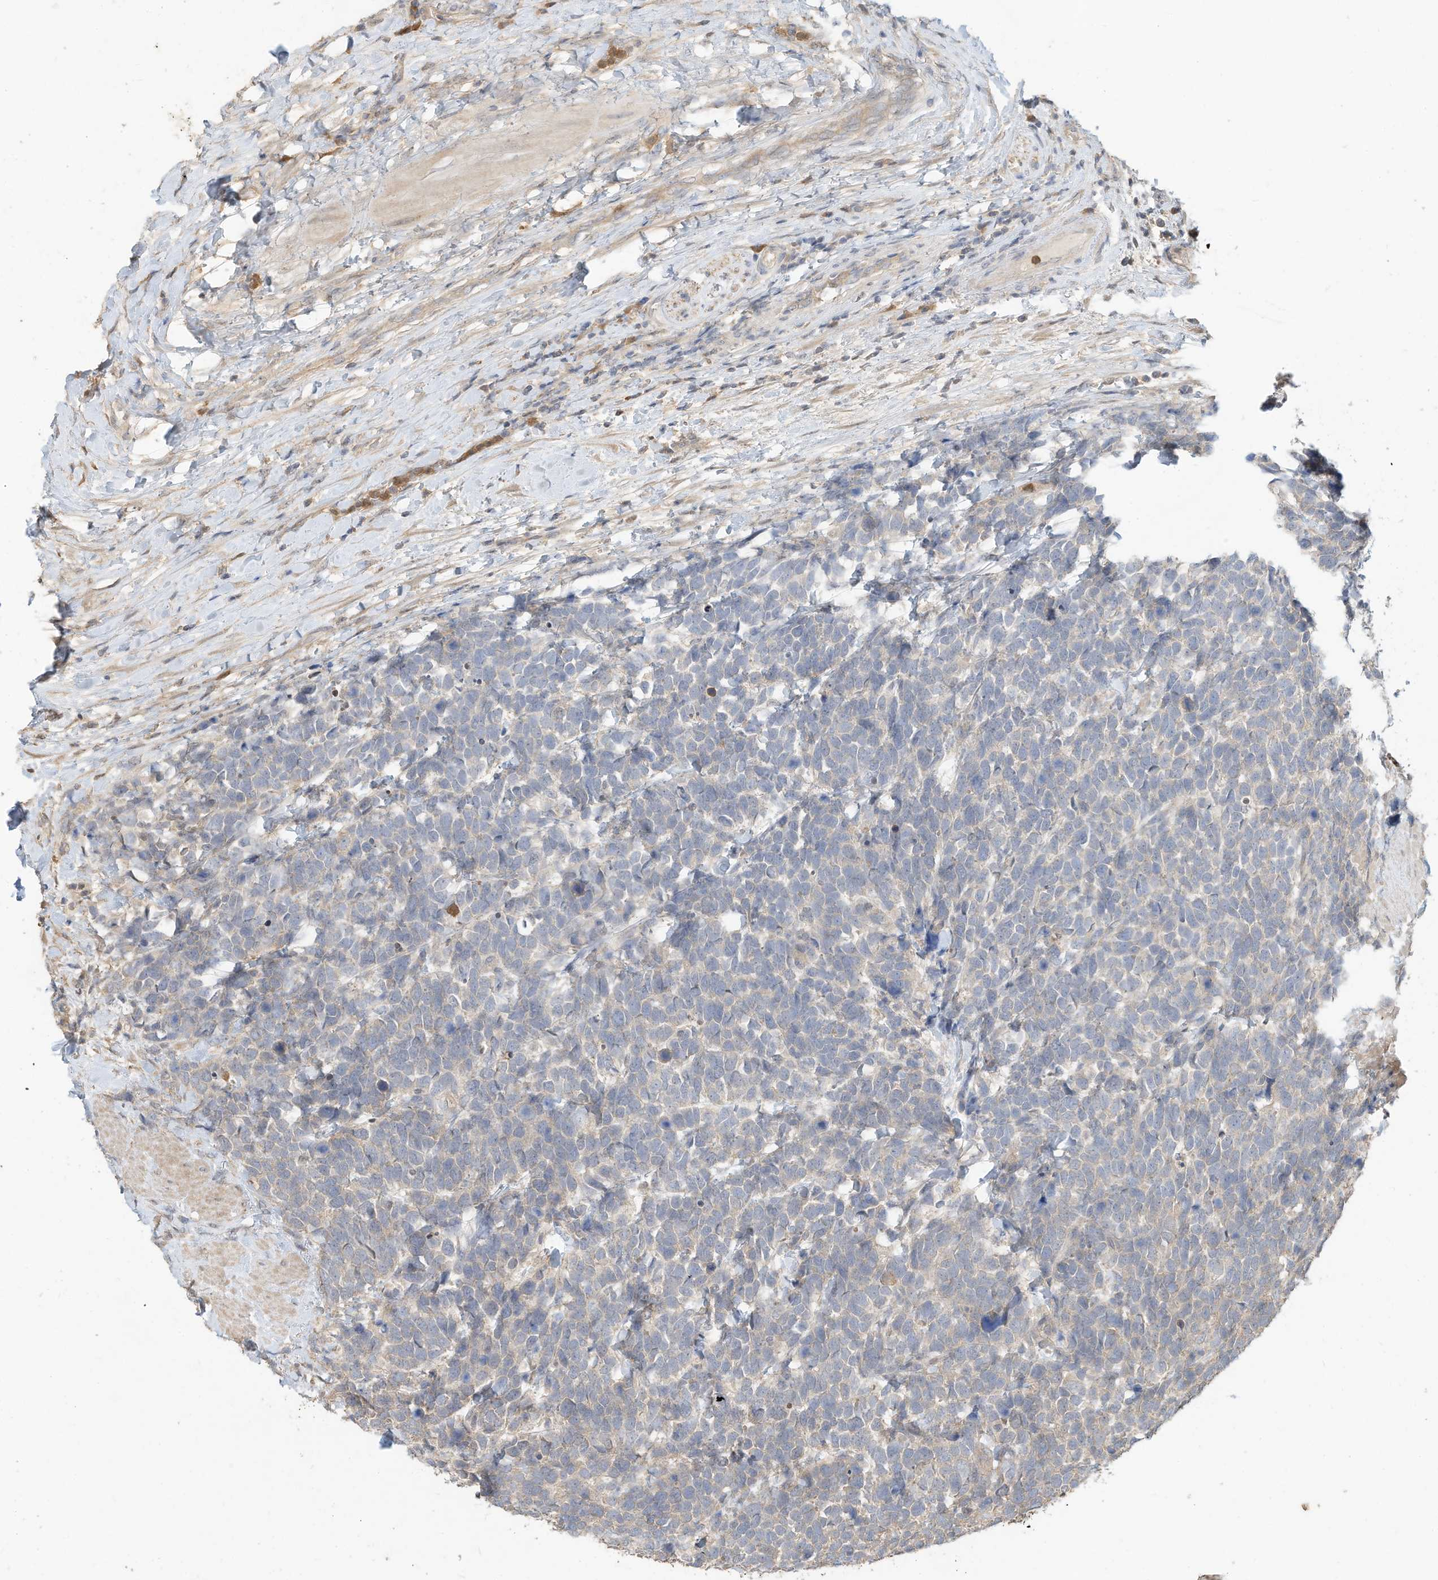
{"staining": {"intensity": "negative", "quantity": "none", "location": "none"}, "tissue": "urothelial cancer", "cell_type": "Tumor cells", "image_type": "cancer", "snomed": [{"axis": "morphology", "description": "Urothelial carcinoma, High grade"}, {"axis": "topography", "description": "Urinary bladder"}], "caption": "This is an IHC micrograph of human urothelial cancer. There is no expression in tumor cells.", "gene": "OFD1", "patient": {"sex": "female", "age": 82}}